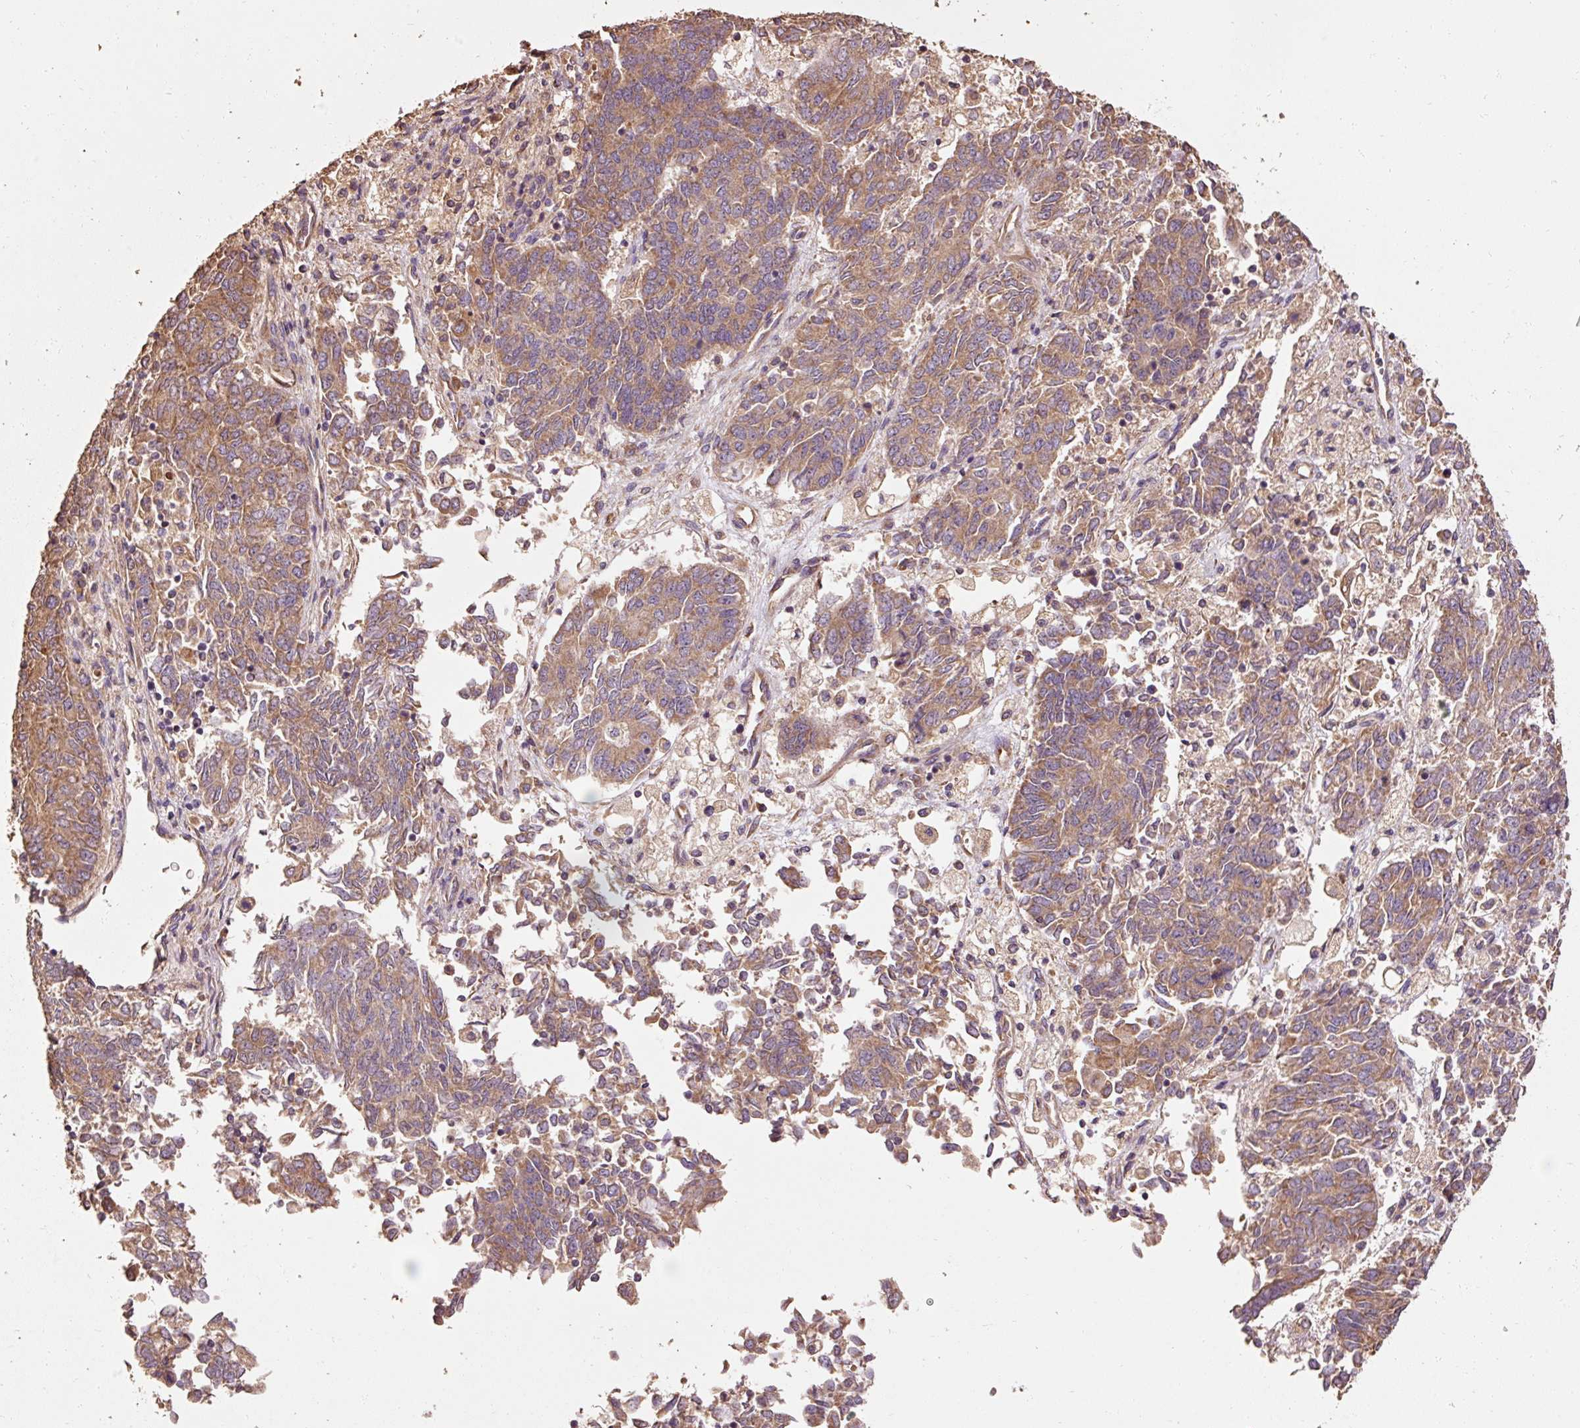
{"staining": {"intensity": "moderate", "quantity": ">75%", "location": "cytoplasmic/membranous"}, "tissue": "endometrial cancer", "cell_type": "Tumor cells", "image_type": "cancer", "snomed": [{"axis": "morphology", "description": "Adenocarcinoma, NOS"}, {"axis": "topography", "description": "Endometrium"}], "caption": "IHC image of neoplastic tissue: human adenocarcinoma (endometrial) stained using immunohistochemistry (IHC) demonstrates medium levels of moderate protein expression localized specifically in the cytoplasmic/membranous of tumor cells, appearing as a cytoplasmic/membranous brown color.", "gene": "EFHC1", "patient": {"sex": "female", "age": 80}}